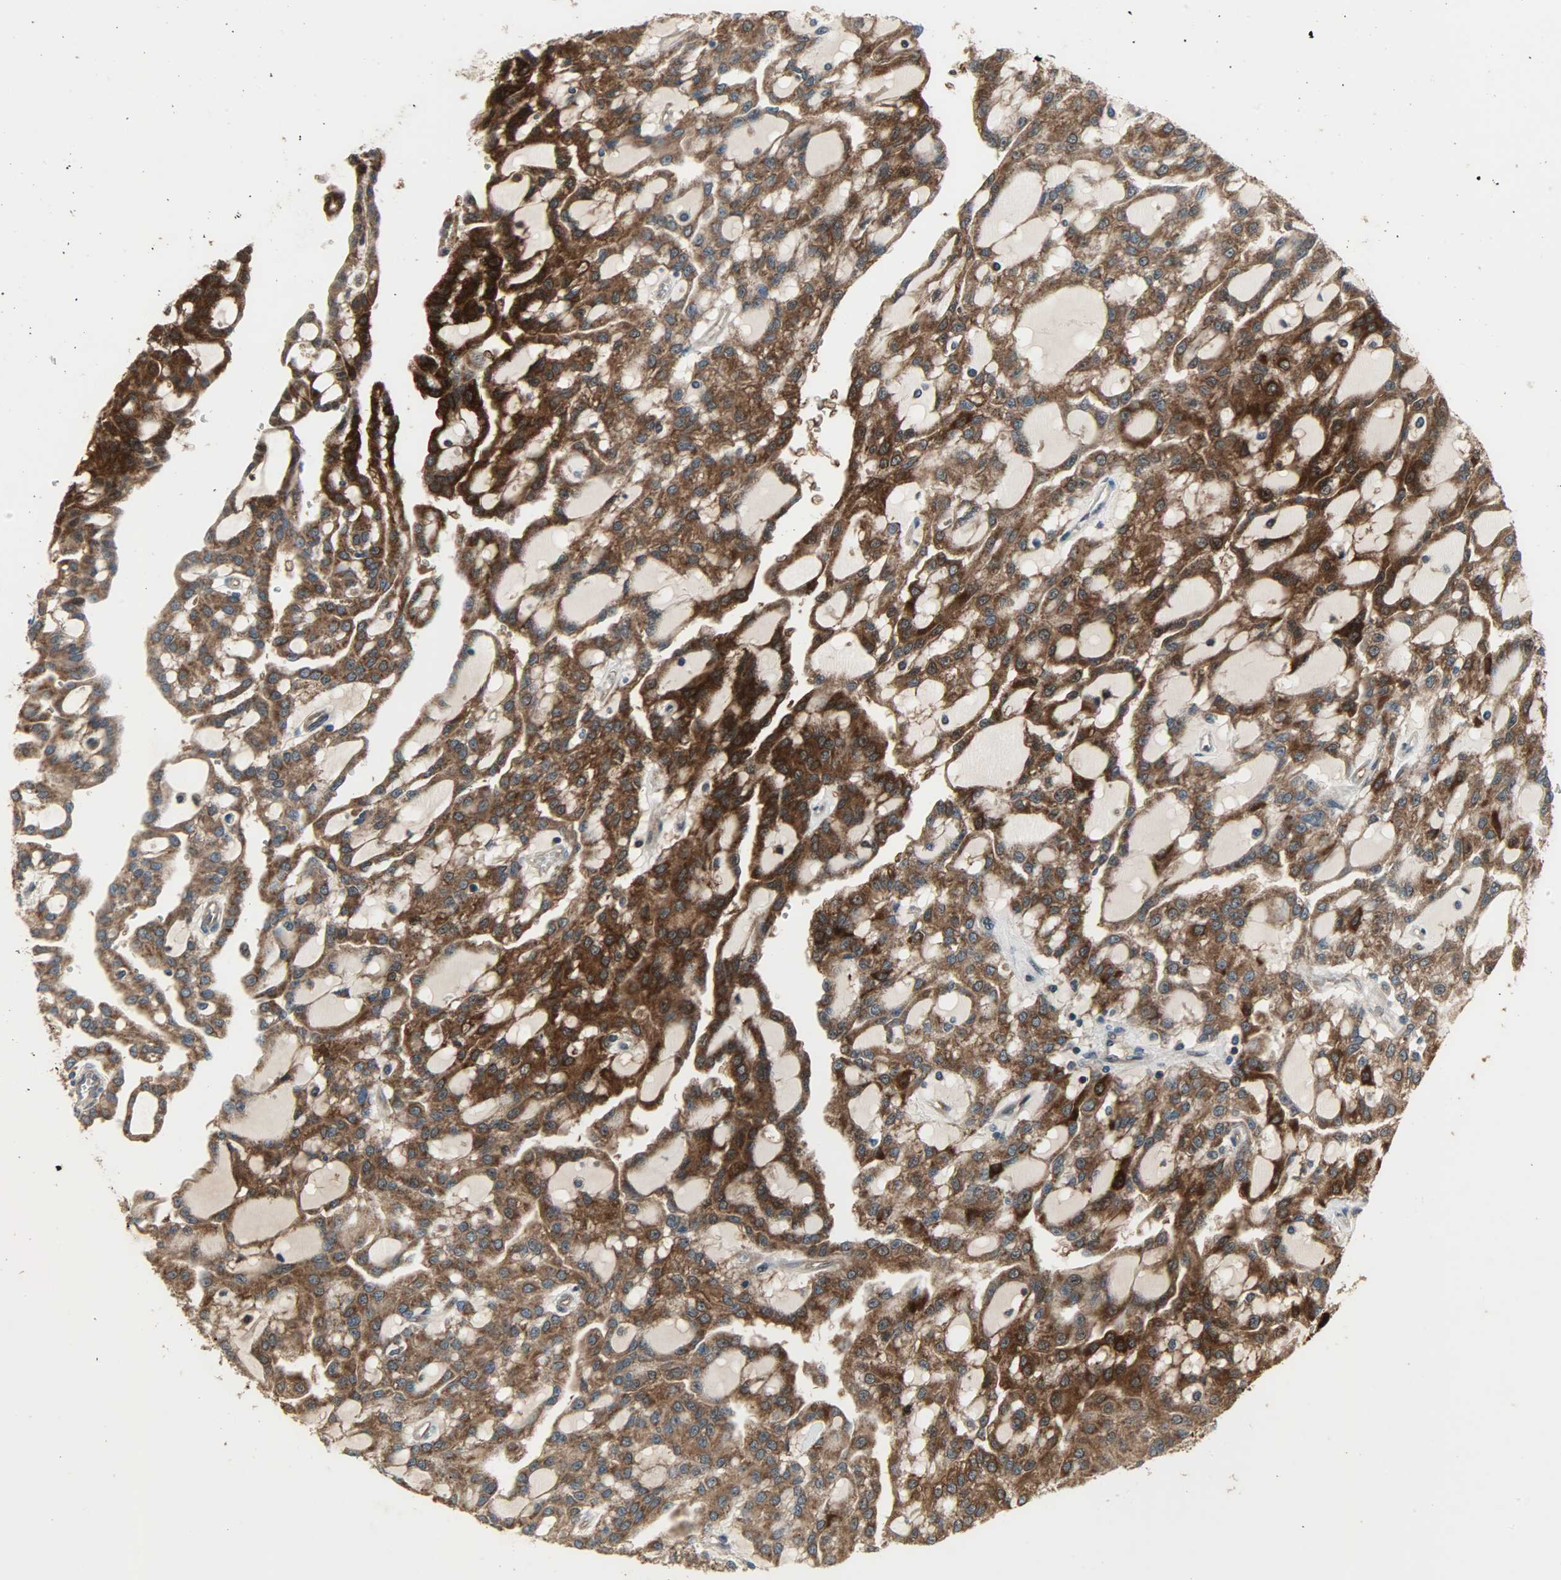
{"staining": {"intensity": "strong", "quantity": ">75%", "location": "cytoplasmic/membranous"}, "tissue": "renal cancer", "cell_type": "Tumor cells", "image_type": "cancer", "snomed": [{"axis": "morphology", "description": "Adenocarcinoma, NOS"}, {"axis": "topography", "description": "Kidney"}], "caption": "Protein positivity by IHC shows strong cytoplasmic/membranous positivity in approximately >75% of tumor cells in adenocarcinoma (renal).", "gene": "AMT", "patient": {"sex": "male", "age": 63}}